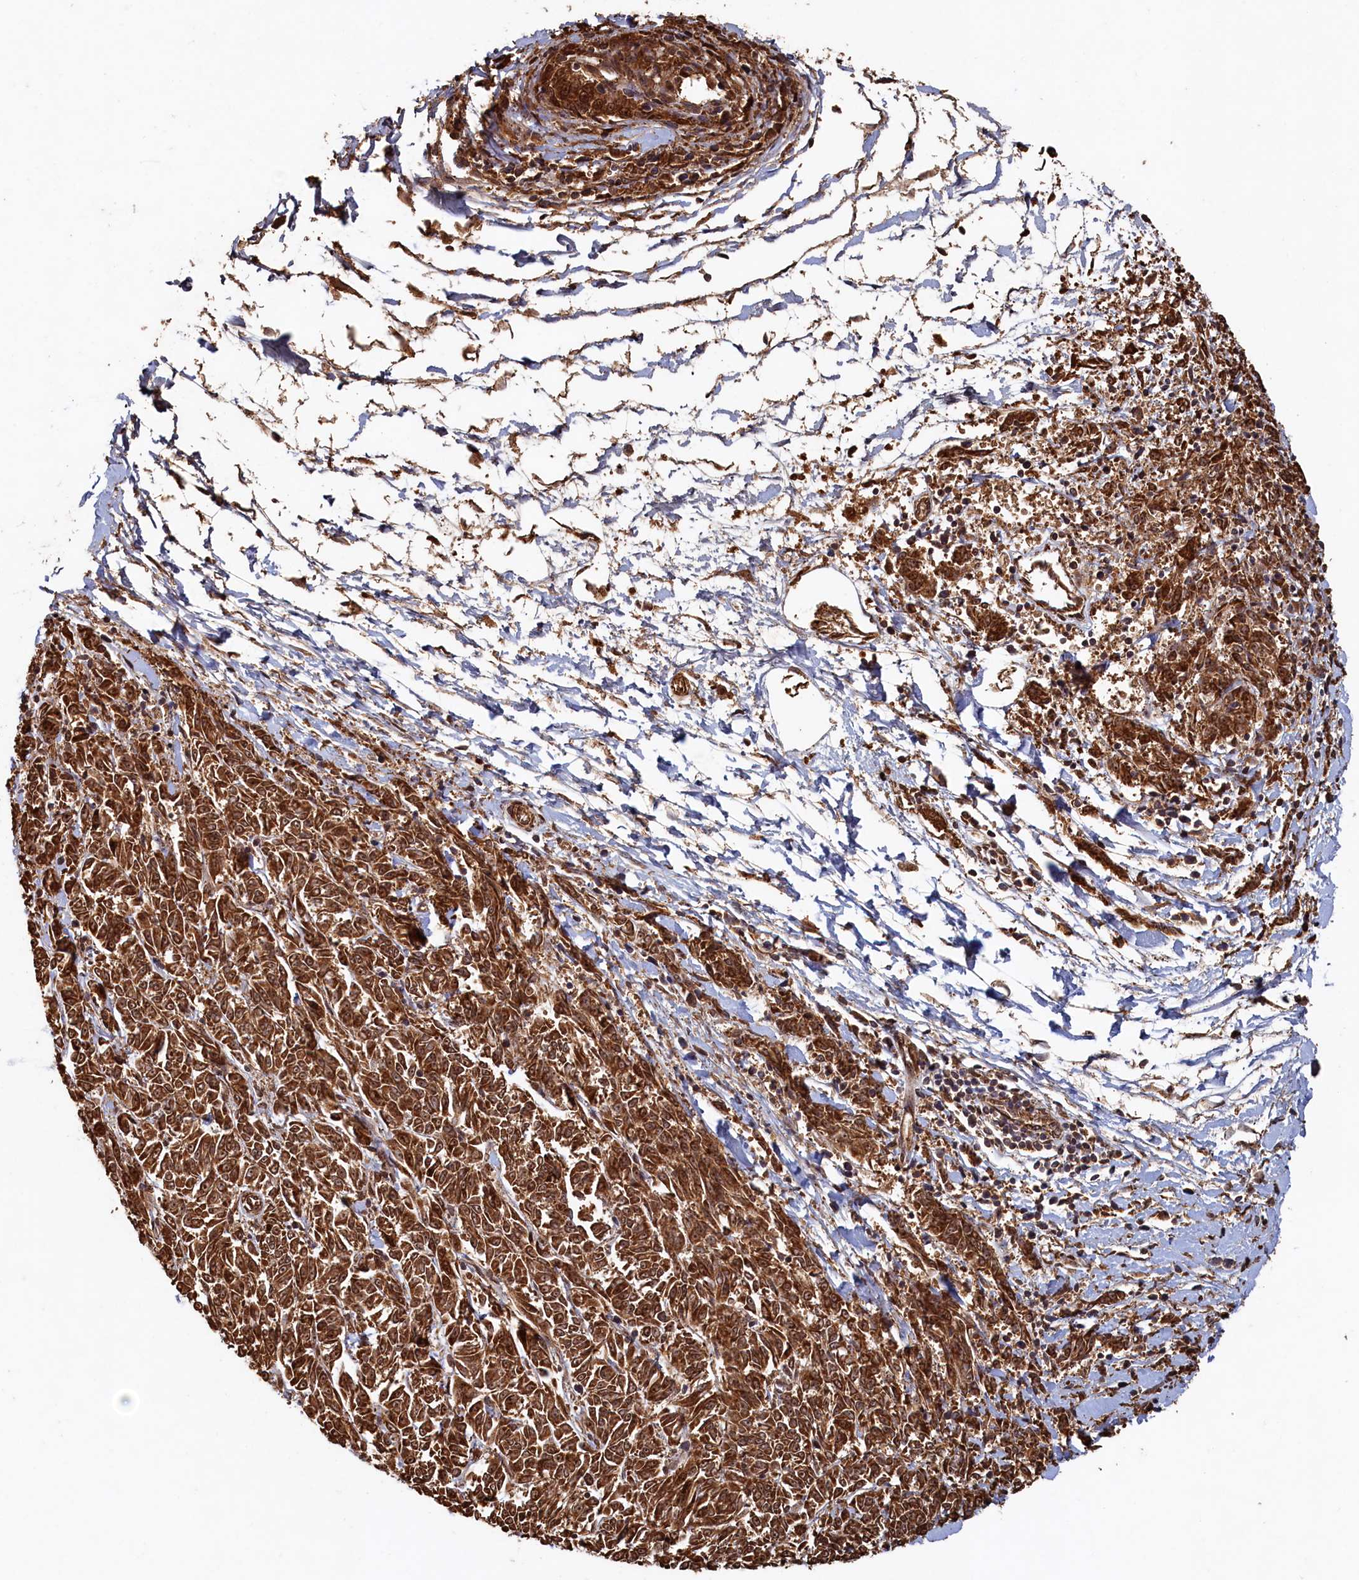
{"staining": {"intensity": "strong", "quantity": ">75%", "location": "cytoplasmic/membranous"}, "tissue": "melanoma", "cell_type": "Tumor cells", "image_type": "cancer", "snomed": [{"axis": "morphology", "description": "Malignant melanoma, NOS"}, {"axis": "topography", "description": "Skin"}], "caption": "Human malignant melanoma stained with a brown dye exhibits strong cytoplasmic/membranous positive staining in approximately >75% of tumor cells.", "gene": "PIGN", "patient": {"sex": "female", "age": 72}}